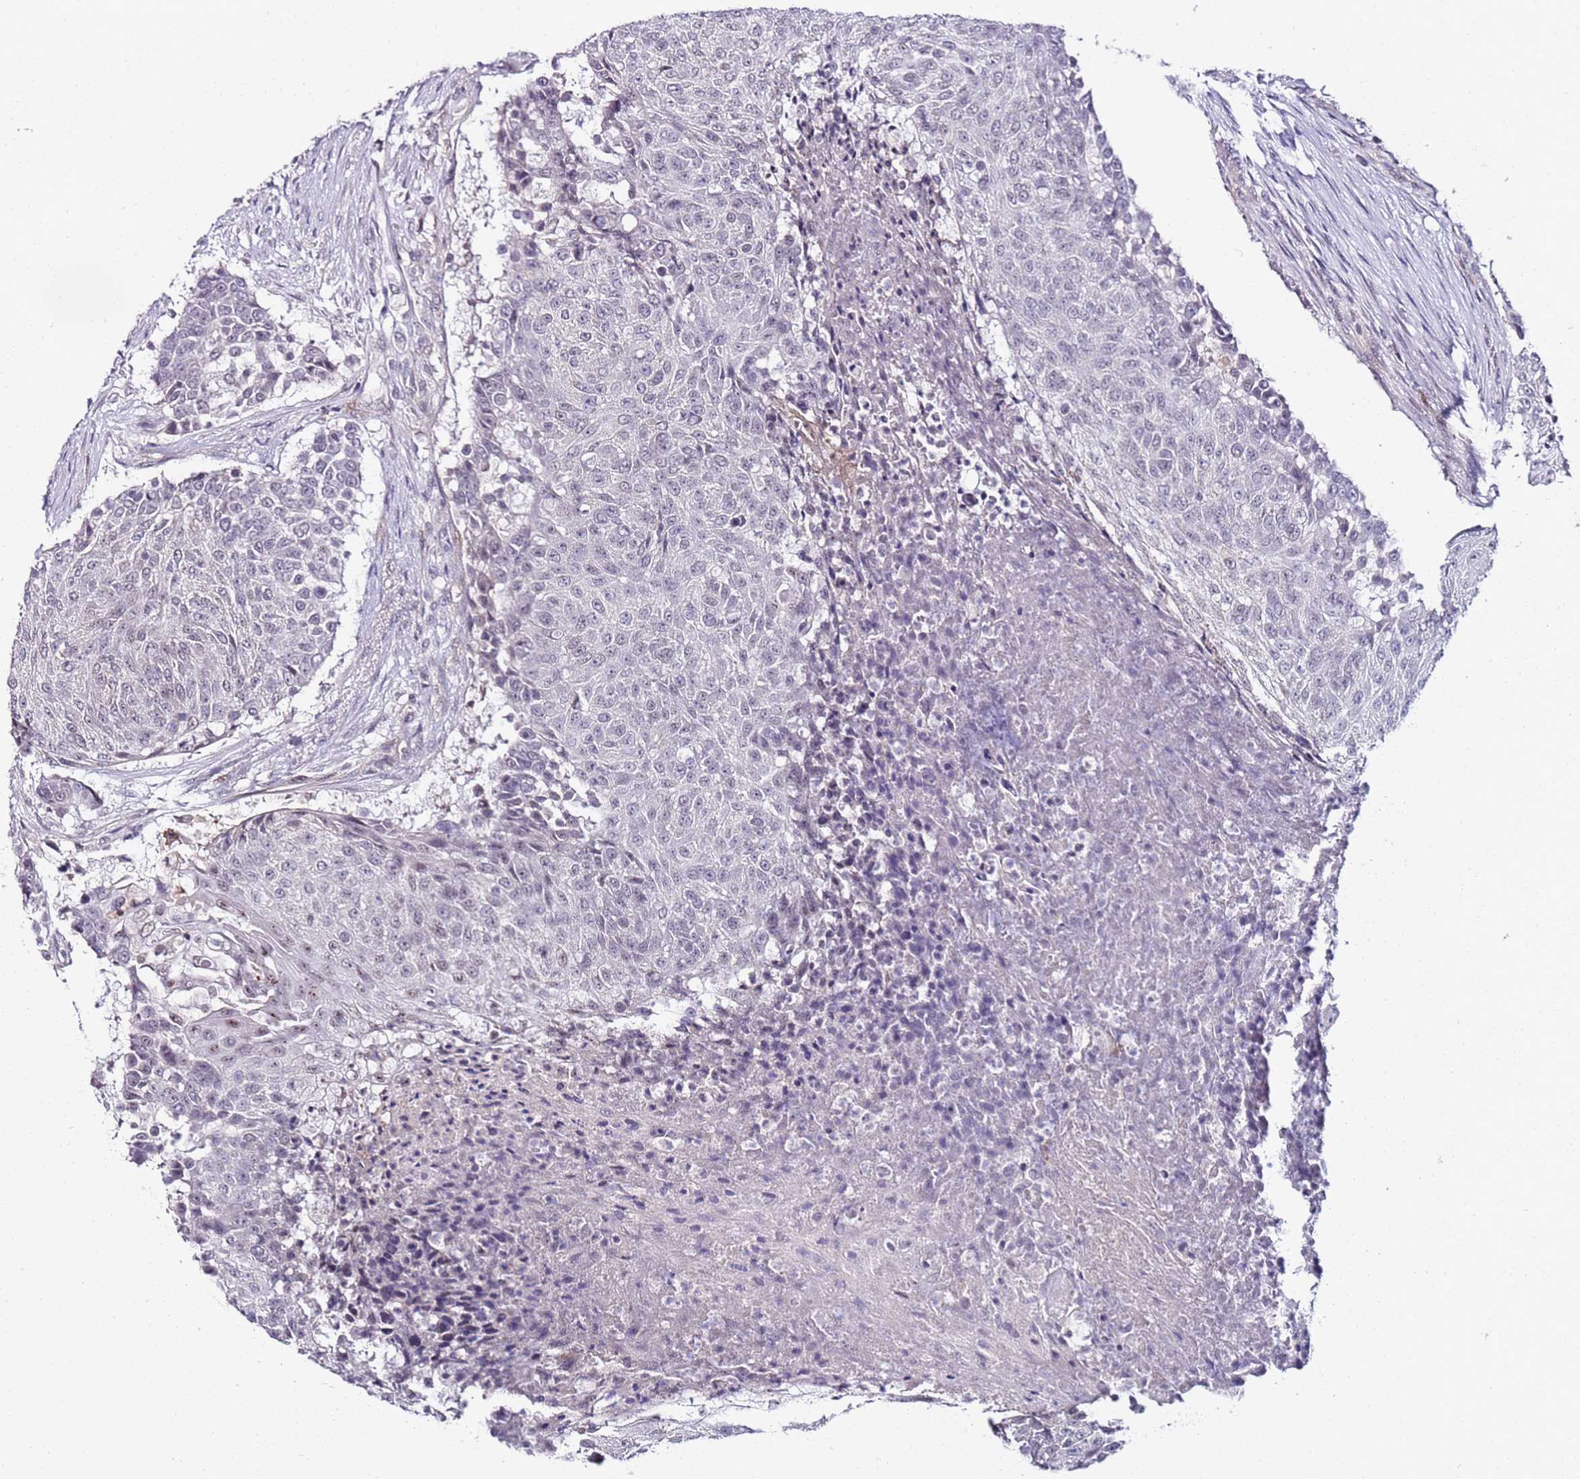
{"staining": {"intensity": "negative", "quantity": "none", "location": "none"}, "tissue": "urothelial cancer", "cell_type": "Tumor cells", "image_type": "cancer", "snomed": [{"axis": "morphology", "description": "Urothelial carcinoma, High grade"}, {"axis": "topography", "description": "Urinary bladder"}], "caption": "A high-resolution photomicrograph shows IHC staining of urothelial carcinoma (high-grade), which reveals no significant staining in tumor cells. (DAB immunohistochemistry (IHC) visualized using brightfield microscopy, high magnification).", "gene": "DUSP28", "patient": {"sex": "female", "age": 63}}